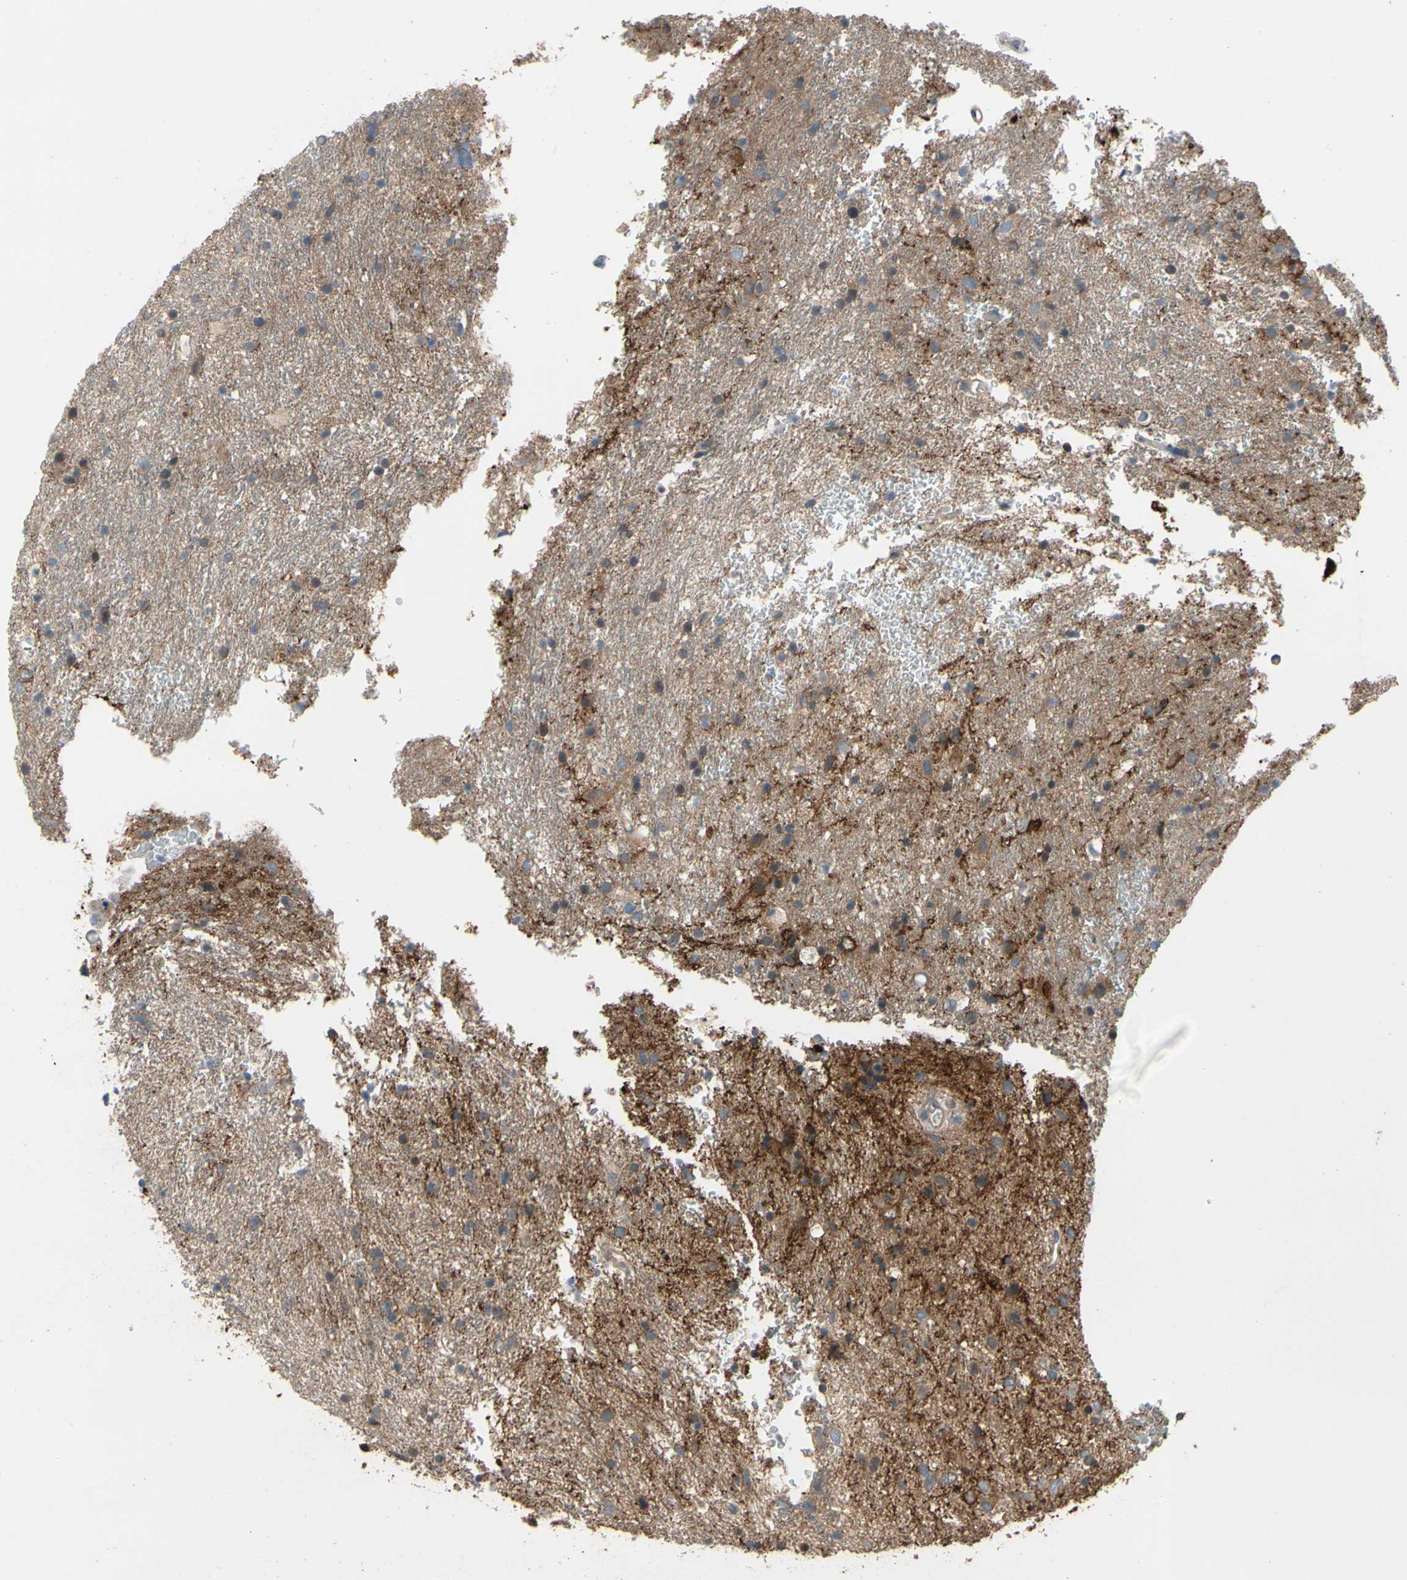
{"staining": {"intensity": "moderate", "quantity": "<25%", "location": "cytoplasmic/membranous"}, "tissue": "glioma", "cell_type": "Tumor cells", "image_type": "cancer", "snomed": [{"axis": "morphology", "description": "Glioma, malignant, Low grade"}, {"axis": "topography", "description": "Brain"}], "caption": "An immunohistochemistry micrograph of tumor tissue is shown. Protein staining in brown labels moderate cytoplasmic/membranous positivity in glioma within tumor cells.", "gene": "ICAM5", "patient": {"sex": "male", "age": 77}}